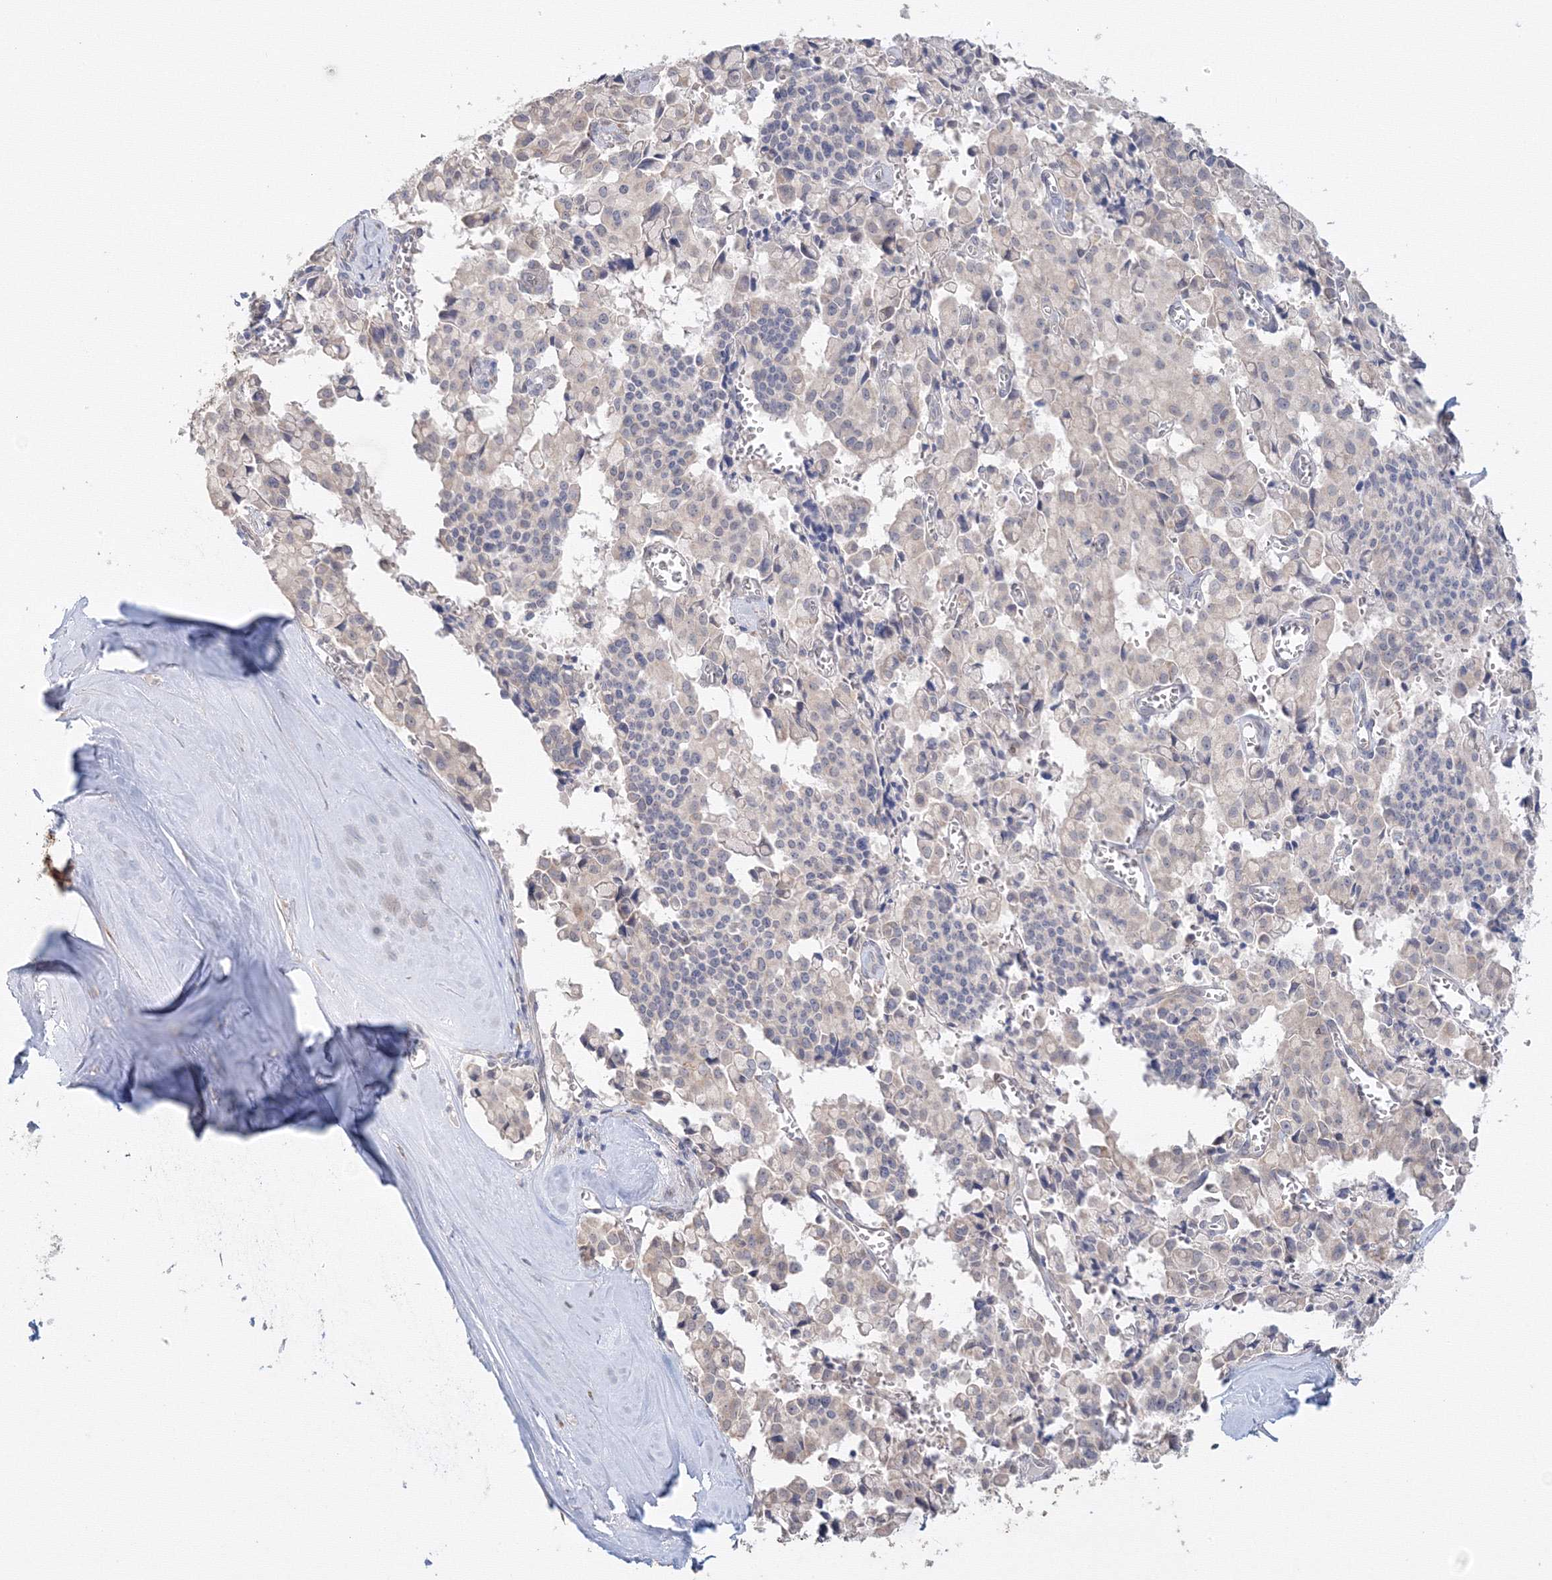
{"staining": {"intensity": "negative", "quantity": "none", "location": "none"}, "tissue": "pancreatic cancer", "cell_type": "Tumor cells", "image_type": "cancer", "snomed": [{"axis": "morphology", "description": "Adenocarcinoma, NOS"}, {"axis": "topography", "description": "Pancreas"}], "caption": "The IHC photomicrograph has no significant positivity in tumor cells of adenocarcinoma (pancreatic) tissue.", "gene": "DHRS12", "patient": {"sex": "male", "age": 65}}